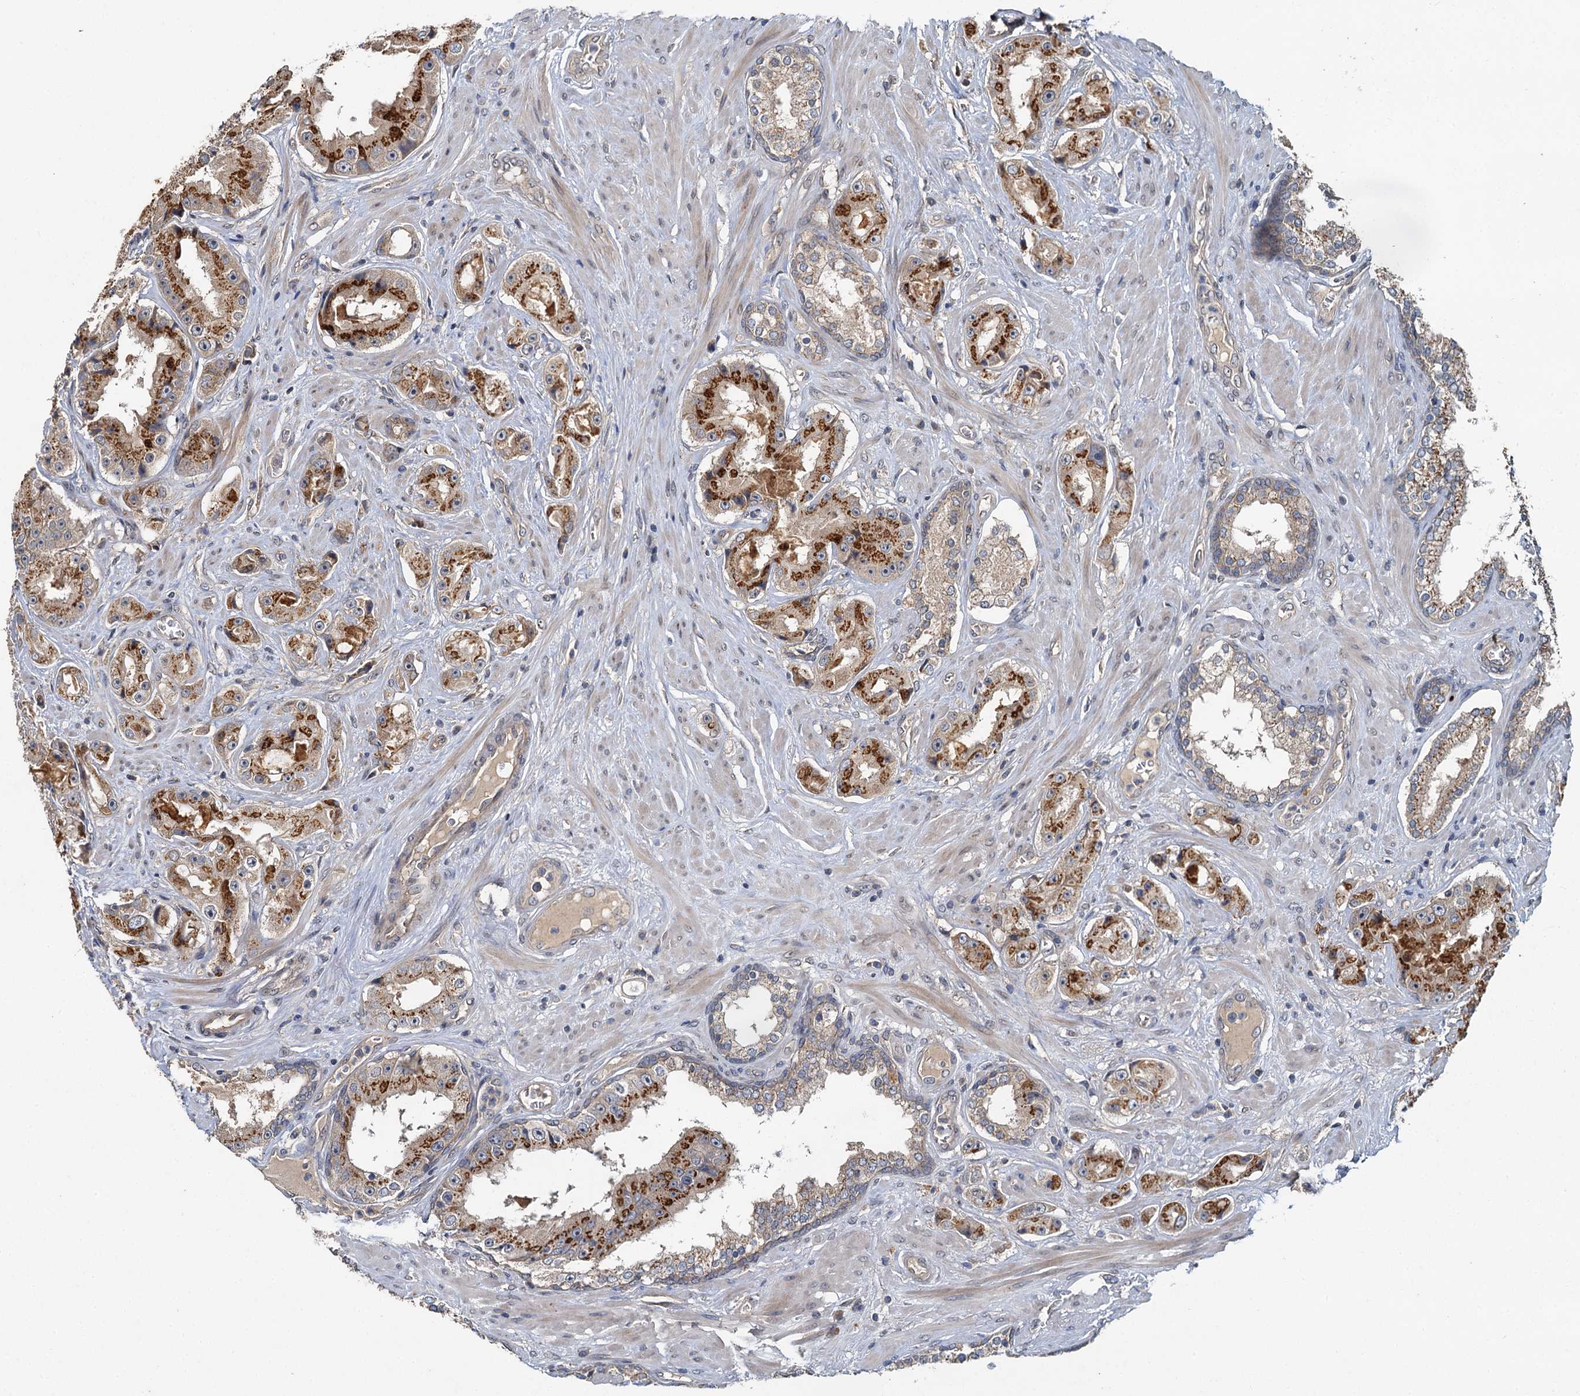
{"staining": {"intensity": "moderate", "quantity": ">75%", "location": "cytoplasmic/membranous"}, "tissue": "prostate cancer", "cell_type": "Tumor cells", "image_type": "cancer", "snomed": [{"axis": "morphology", "description": "Adenocarcinoma, High grade"}, {"axis": "topography", "description": "Prostate"}], "caption": "Immunohistochemistry (IHC) photomicrograph of neoplastic tissue: adenocarcinoma (high-grade) (prostate) stained using immunohistochemistry exhibits medium levels of moderate protein expression localized specifically in the cytoplasmic/membranous of tumor cells, appearing as a cytoplasmic/membranous brown color.", "gene": "ZNF324", "patient": {"sex": "male", "age": 73}}